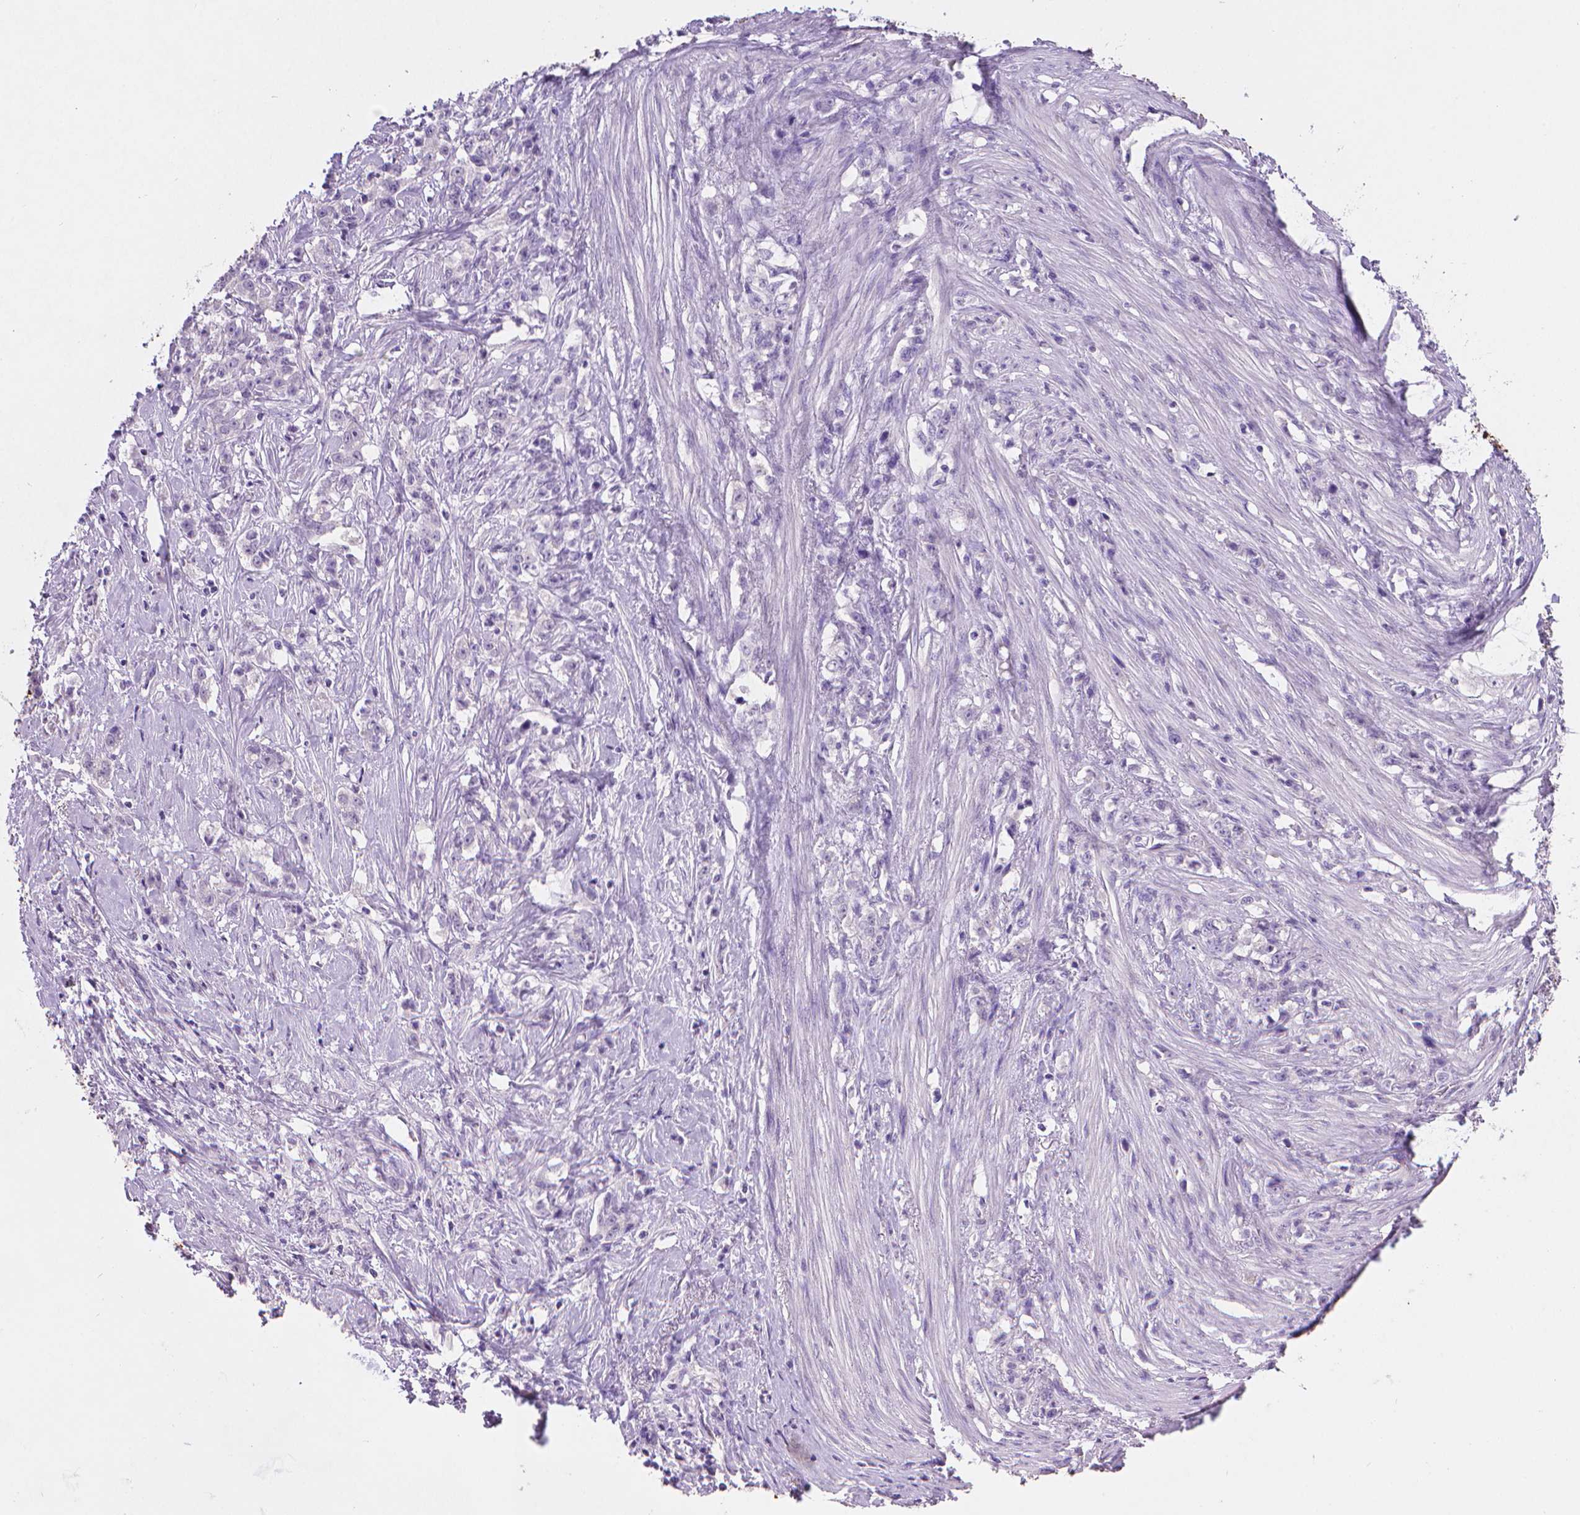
{"staining": {"intensity": "negative", "quantity": "none", "location": "none"}, "tissue": "stomach cancer", "cell_type": "Tumor cells", "image_type": "cancer", "snomed": [{"axis": "morphology", "description": "Adenocarcinoma, NOS"}, {"axis": "topography", "description": "Stomach, lower"}], "caption": "High magnification brightfield microscopy of stomach cancer (adenocarcinoma) stained with DAB (3,3'-diaminobenzidine) (brown) and counterstained with hematoxylin (blue): tumor cells show no significant expression.", "gene": "TNNI2", "patient": {"sex": "male", "age": 88}}